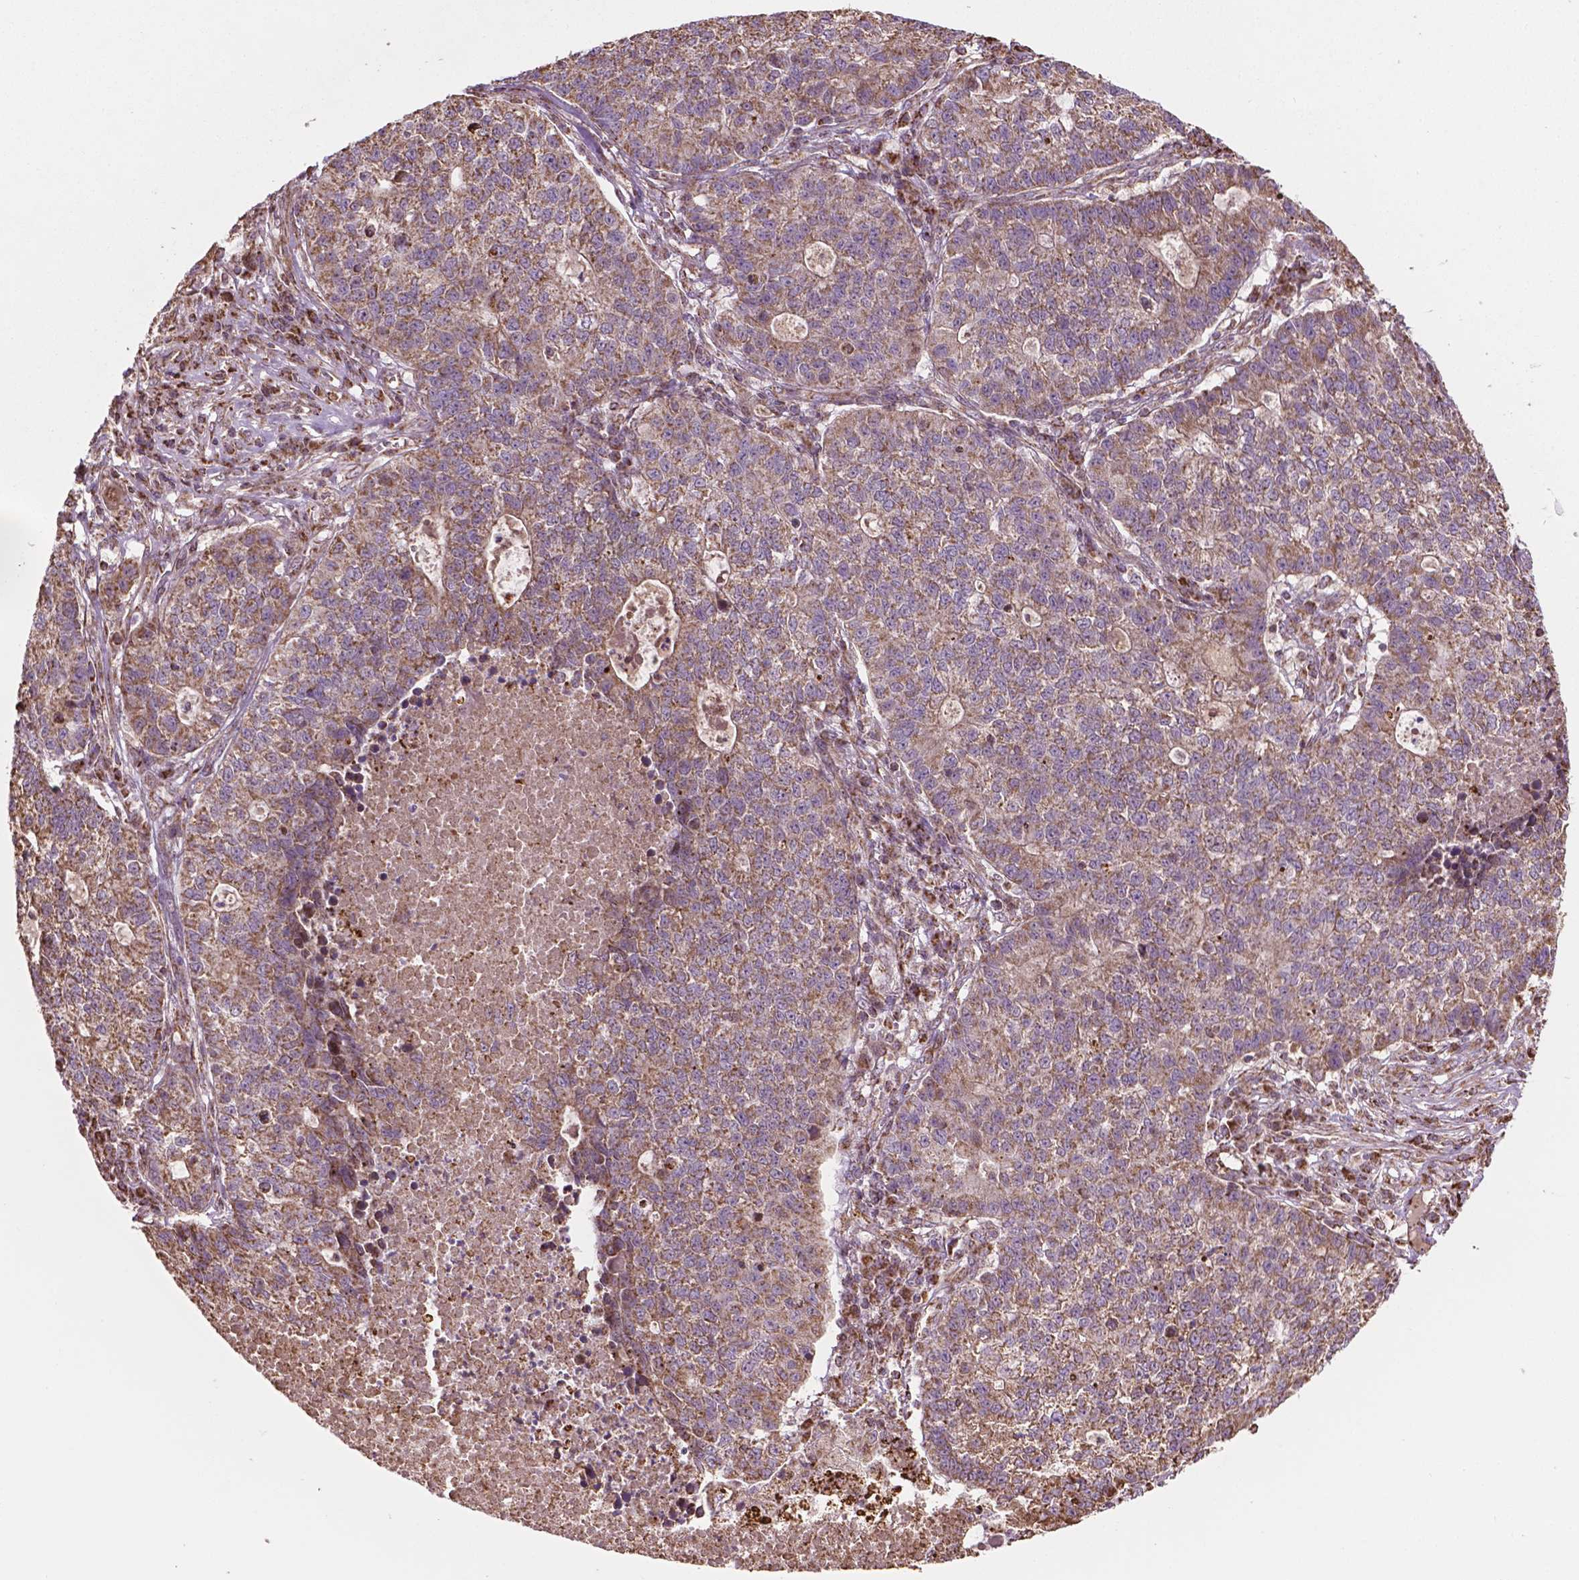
{"staining": {"intensity": "weak", "quantity": ">75%", "location": "cytoplasmic/membranous"}, "tissue": "lung cancer", "cell_type": "Tumor cells", "image_type": "cancer", "snomed": [{"axis": "morphology", "description": "Adenocarcinoma, NOS"}, {"axis": "topography", "description": "Lung"}], "caption": "This photomicrograph exhibits IHC staining of adenocarcinoma (lung), with low weak cytoplasmic/membranous expression in about >75% of tumor cells.", "gene": "HS3ST3A1", "patient": {"sex": "male", "age": 57}}